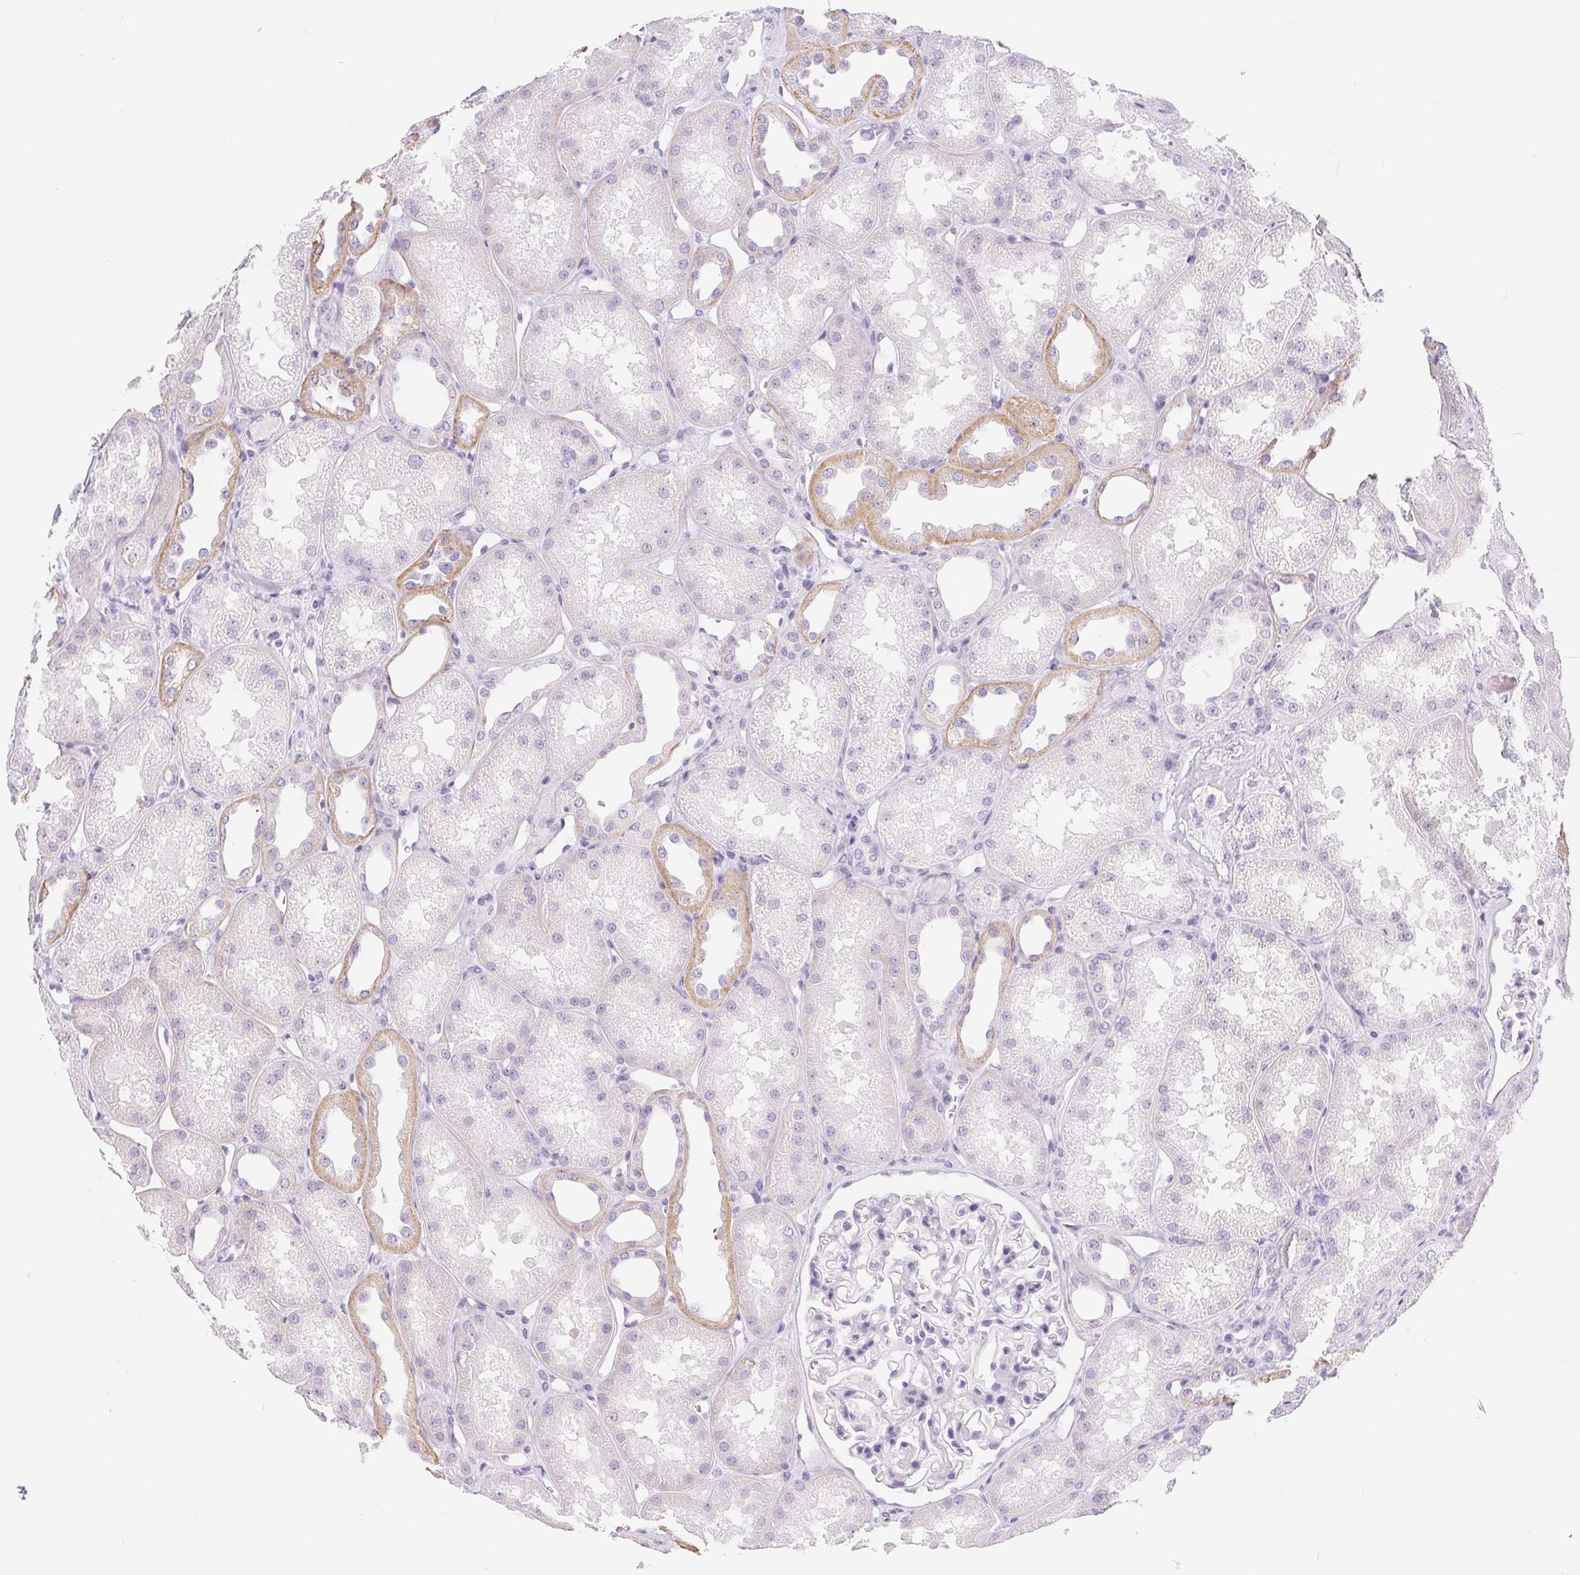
{"staining": {"intensity": "negative", "quantity": "none", "location": "none"}, "tissue": "kidney", "cell_type": "Cells in glomeruli", "image_type": "normal", "snomed": [{"axis": "morphology", "description": "Normal tissue, NOS"}, {"axis": "topography", "description": "Kidney"}], "caption": "DAB (3,3'-diaminobenzidine) immunohistochemical staining of normal human kidney exhibits no significant staining in cells in glomeruli.", "gene": "XDH", "patient": {"sex": "male", "age": 61}}